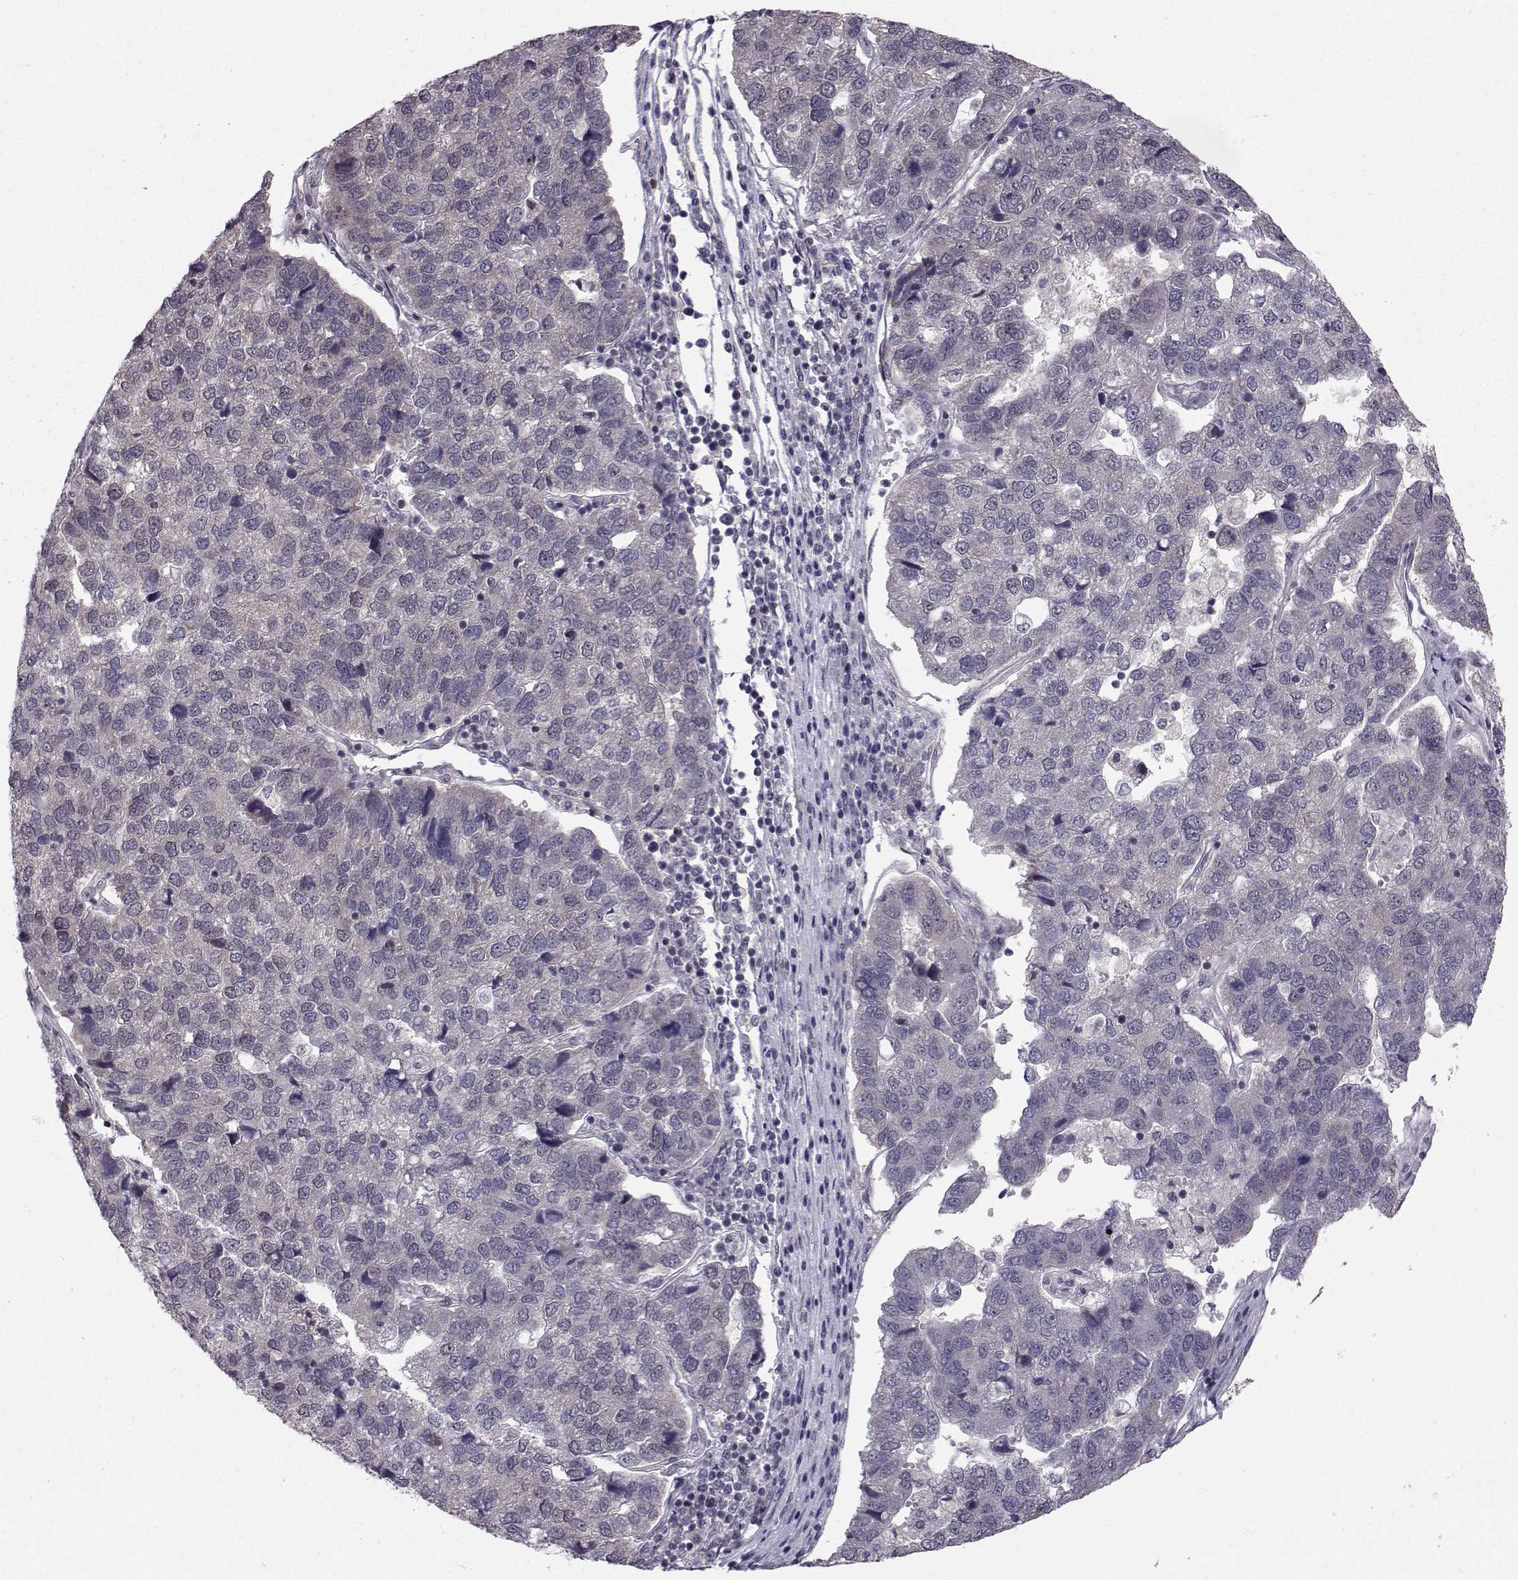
{"staining": {"intensity": "negative", "quantity": "none", "location": "none"}, "tissue": "pancreatic cancer", "cell_type": "Tumor cells", "image_type": "cancer", "snomed": [{"axis": "morphology", "description": "Adenocarcinoma, NOS"}, {"axis": "topography", "description": "Pancreas"}], "caption": "Pancreatic cancer was stained to show a protein in brown. There is no significant staining in tumor cells.", "gene": "PKN2", "patient": {"sex": "female", "age": 61}}